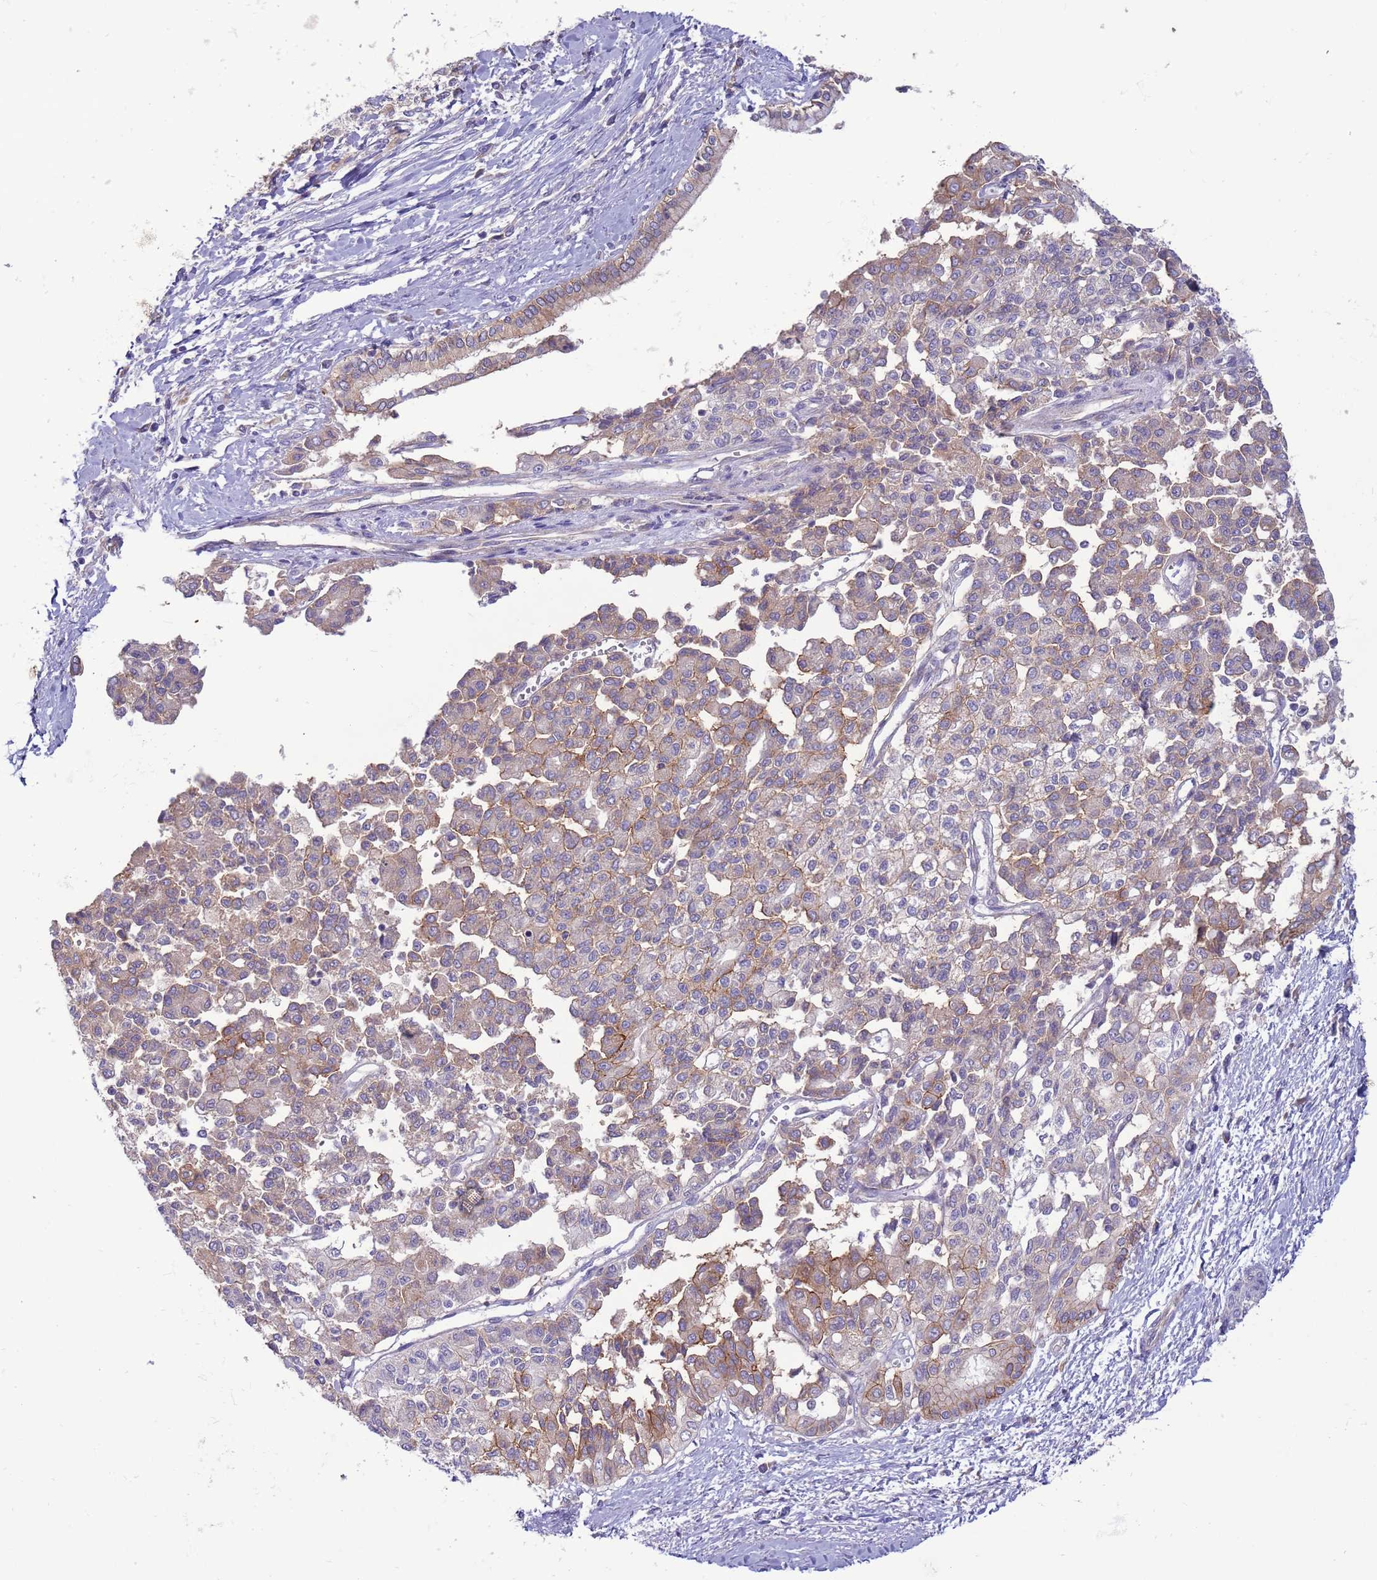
{"staining": {"intensity": "moderate", "quantity": "<25%", "location": "cytoplasmic/membranous"}, "tissue": "liver cancer", "cell_type": "Tumor cells", "image_type": "cancer", "snomed": [{"axis": "morphology", "description": "Cholangiocarcinoma"}, {"axis": "topography", "description": "Liver"}], "caption": "The micrograph shows a brown stain indicating the presence of a protein in the cytoplasmic/membranous of tumor cells in liver cancer (cholangiocarcinoma).", "gene": "UQCRQ", "patient": {"sex": "female", "age": 77}}